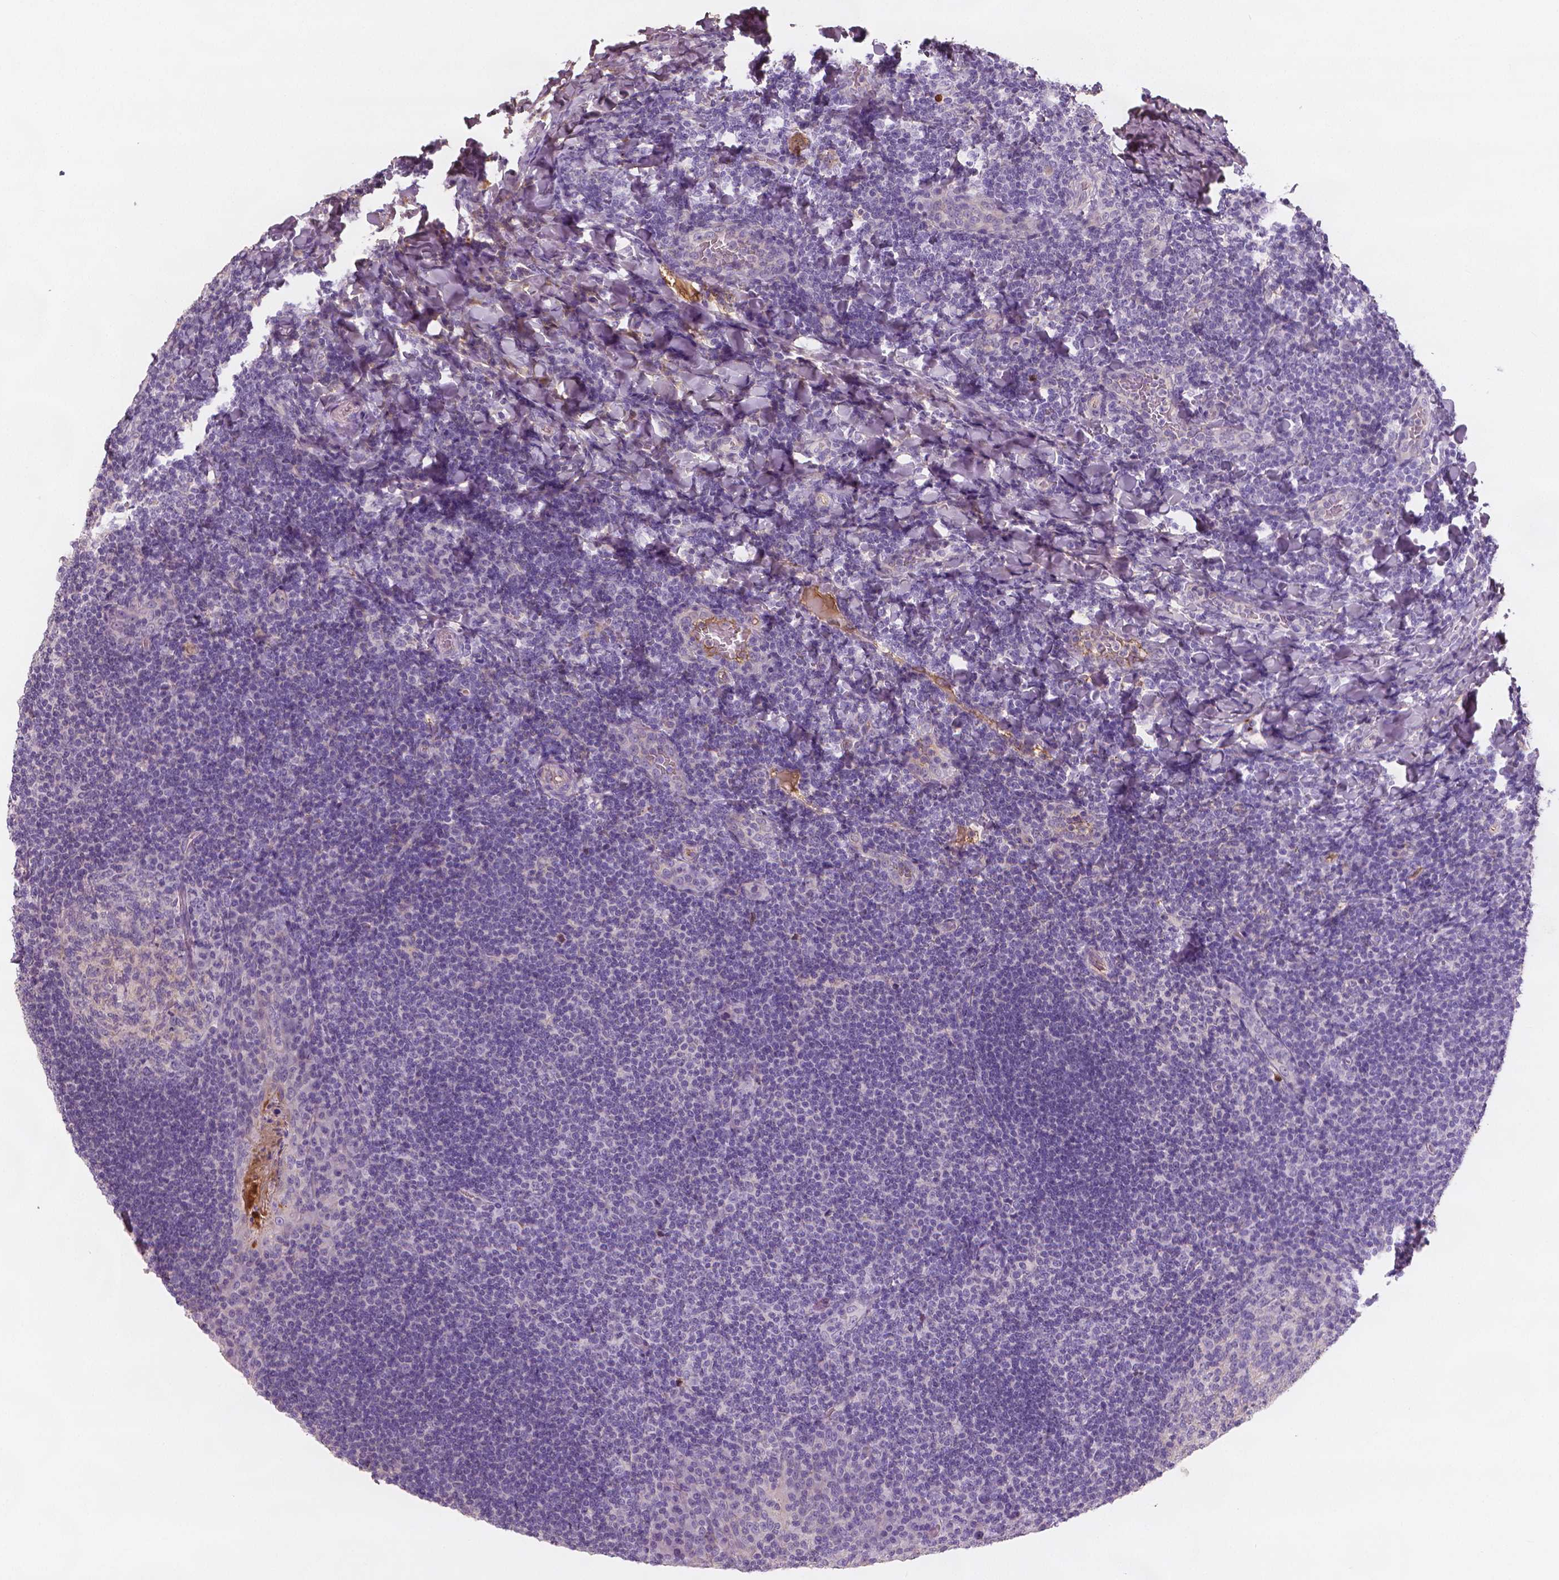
{"staining": {"intensity": "negative", "quantity": "none", "location": "none"}, "tissue": "tonsil", "cell_type": "Germinal center cells", "image_type": "normal", "snomed": [{"axis": "morphology", "description": "Normal tissue, NOS"}, {"axis": "topography", "description": "Tonsil"}], "caption": "This is an IHC micrograph of normal tonsil. There is no positivity in germinal center cells.", "gene": "APOA4", "patient": {"sex": "male", "age": 17}}